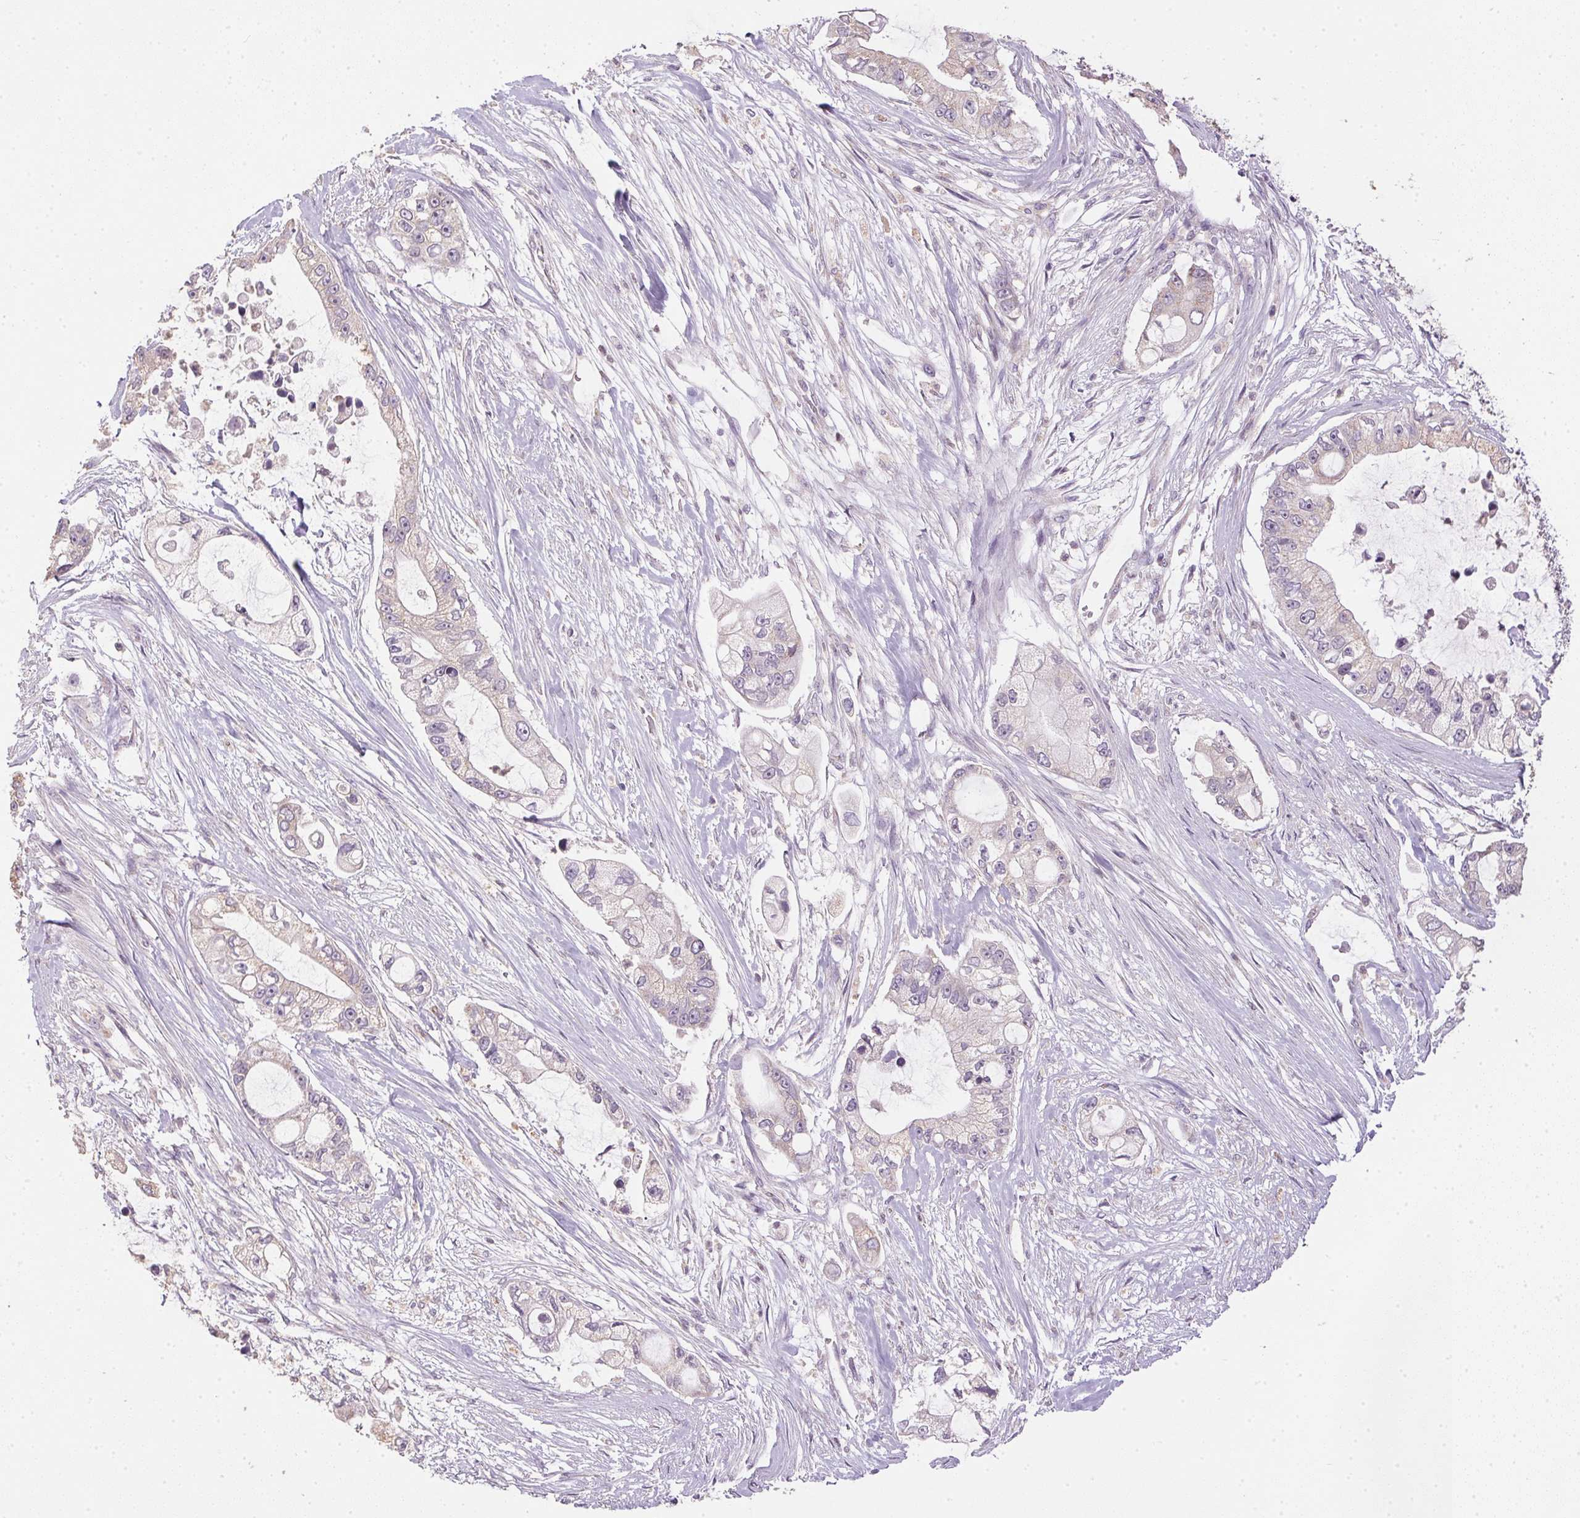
{"staining": {"intensity": "negative", "quantity": "none", "location": "none"}, "tissue": "pancreatic cancer", "cell_type": "Tumor cells", "image_type": "cancer", "snomed": [{"axis": "morphology", "description": "Adenocarcinoma, NOS"}, {"axis": "topography", "description": "Pancreas"}], "caption": "The photomicrograph reveals no significant positivity in tumor cells of pancreatic cancer.", "gene": "SPACA9", "patient": {"sex": "female", "age": 69}}